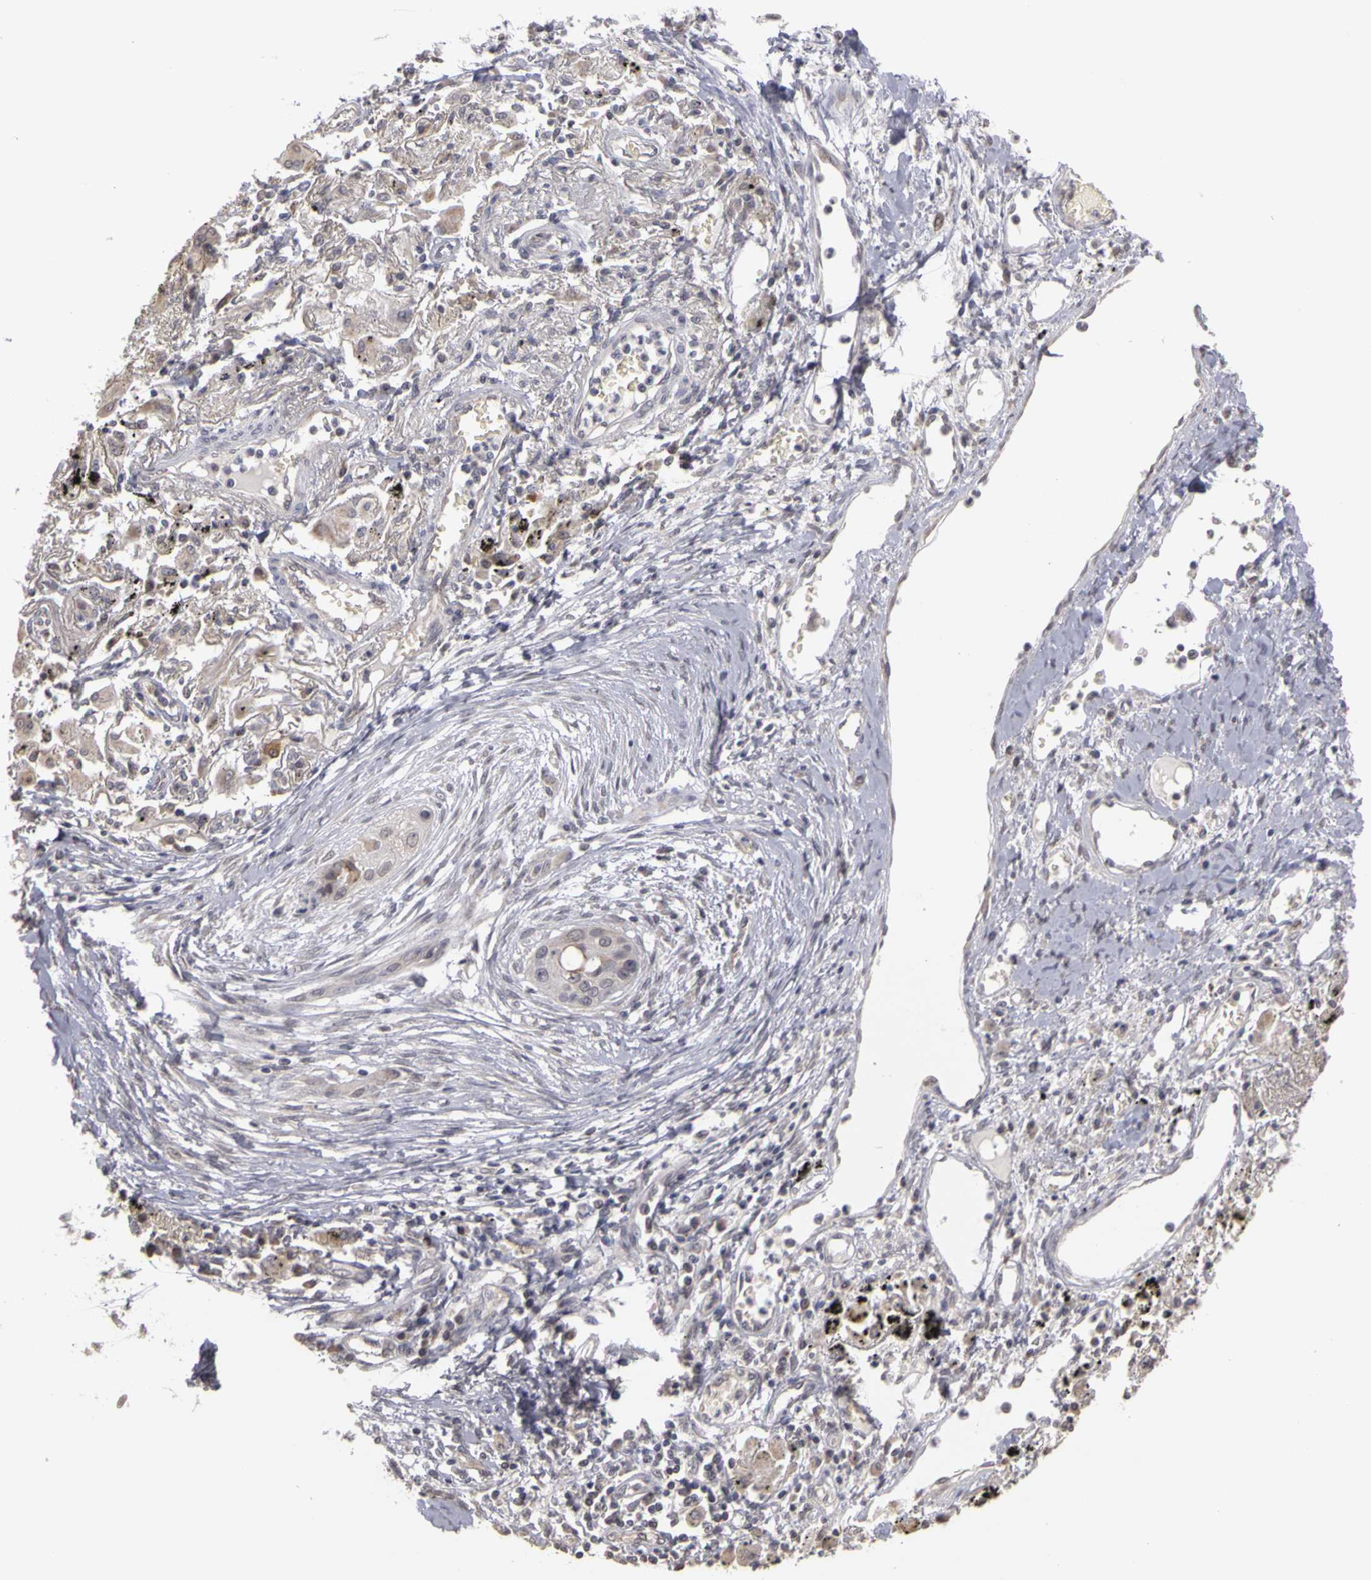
{"staining": {"intensity": "negative", "quantity": "none", "location": "none"}, "tissue": "lung cancer", "cell_type": "Tumor cells", "image_type": "cancer", "snomed": [{"axis": "morphology", "description": "Squamous cell carcinoma, NOS"}, {"axis": "topography", "description": "Lung"}], "caption": "Human lung cancer (squamous cell carcinoma) stained for a protein using IHC demonstrates no positivity in tumor cells.", "gene": "FRMD7", "patient": {"sex": "male", "age": 71}}